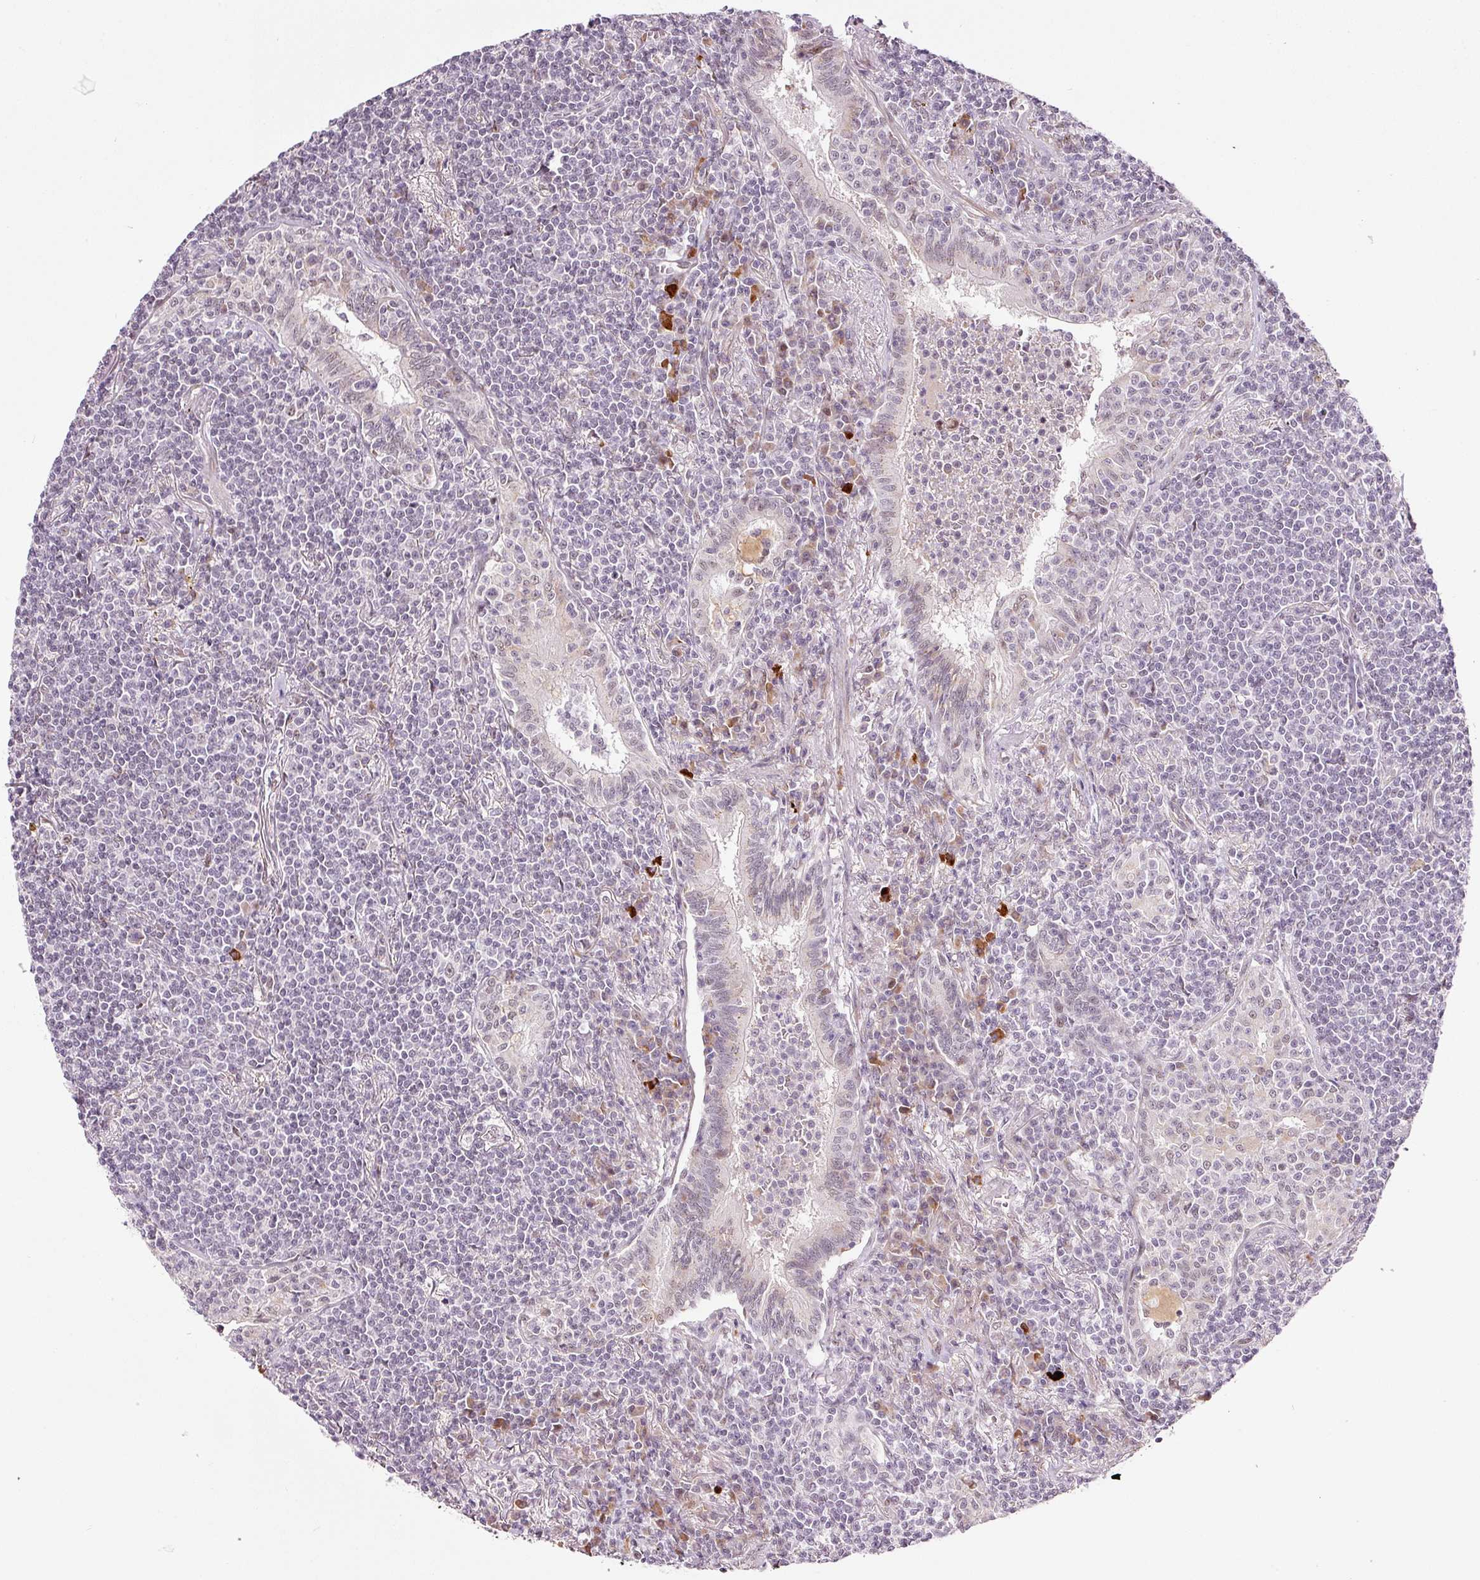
{"staining": {"intensity": "negative", "quantity": "none", "location": "none"}, "tissue": "lymphoma", "cell_type": "Tumor cells", "image_type": "cancer", "snomed": [{"axis": "morphology", "description": "Malignant lymphoma, non-Hodgkin's type, Low grade"}, {"axis": "topography", "description": "Lung"}], "caption": "This is an immunohistochemistry histopathology image of malignant lymphoma, non-Hodgkin's type (low-grade). There is no expression in tumor cells.", "gene": "ANKRD20A1", "patient": {"sex": "female", "age": 71}}